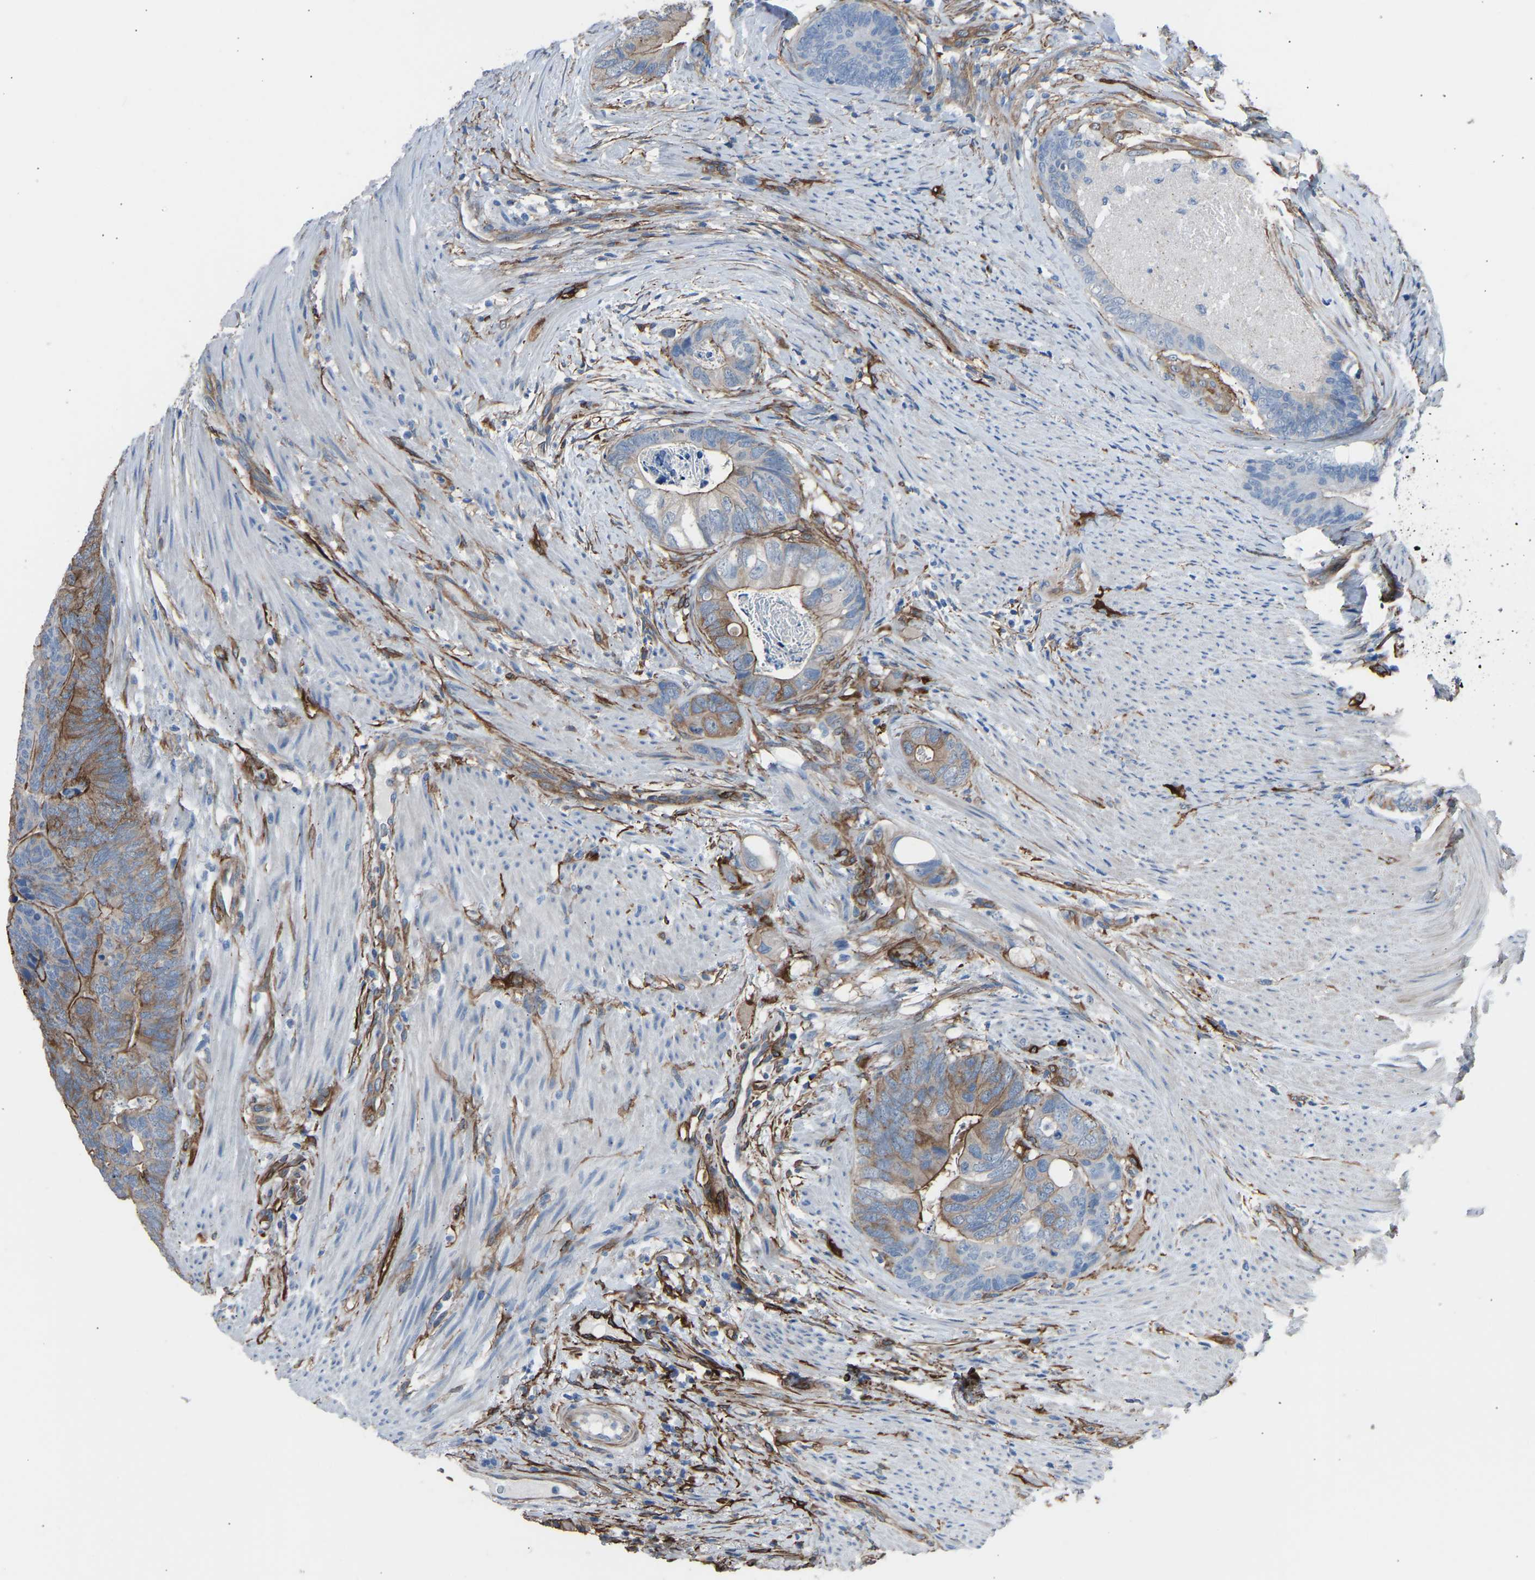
{"staining": {"intensity": "moderate", "quantity": ">75%", "location": "cytoplasmic/membranous"}, "tissue": "colorectal cancer", "cell_type": "Tumor cells", "image_type": "cancer", "snomed": [{"axis": "morphology", "description": "Adenocarcinoma, NOS"}, {"axis": "topography", "description": "Colon"}], "caption": "Adenocarcinoma (colorectal) stained with a protein marker shows moderate staining in tumor cells.", "gene": "MYH10", "patient": {"sex": "female", "age": 67}}